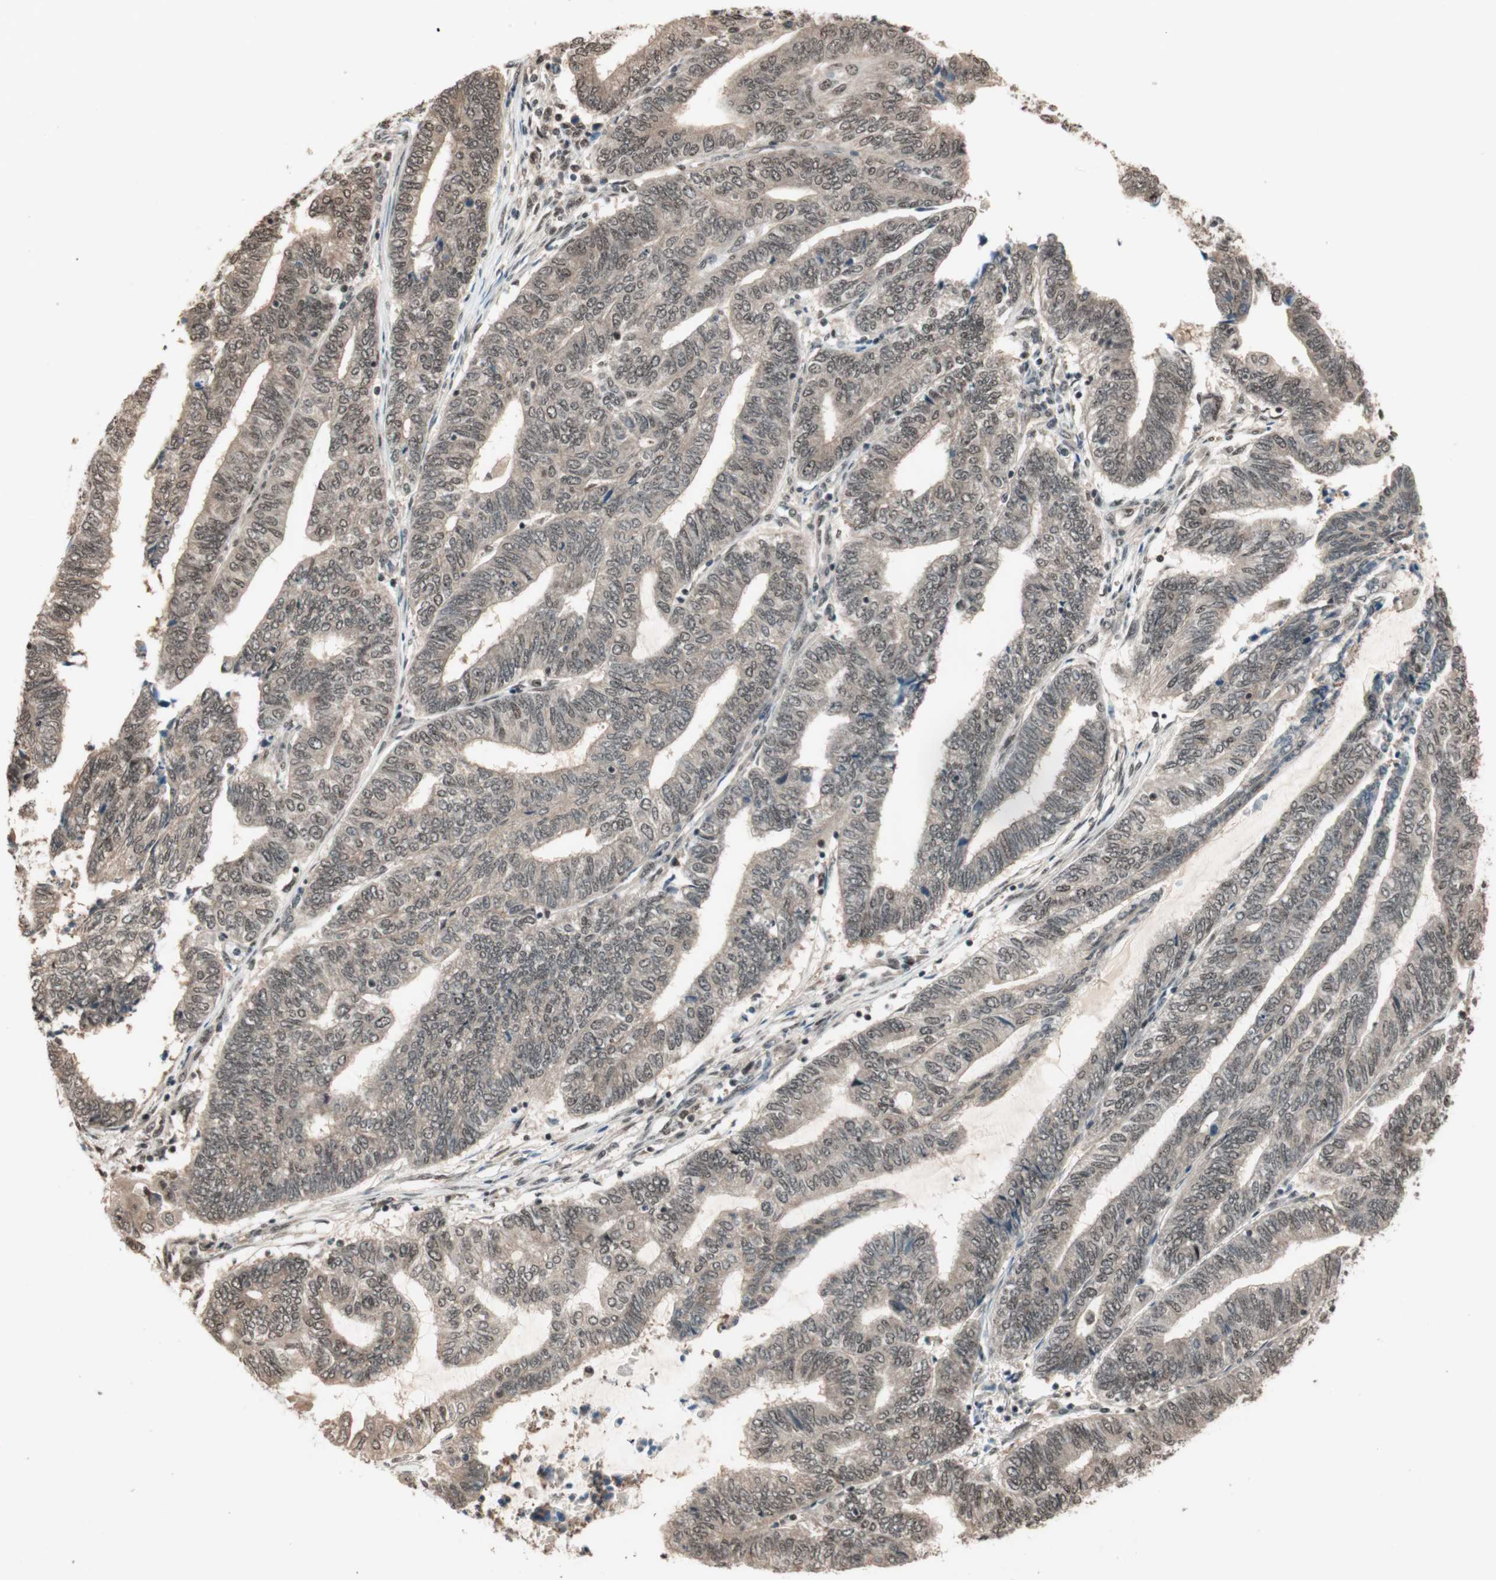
{"staining": {"intensity": "weak", "quantity": ">75%", "location": "cytoplasmic/membranous,nuclear"}, "tissue": "endometrial cancer", "cell_type": "Tumor cells", "image_type": "cancer", "snomed": [{"axis": "morphology", "description": "Adenocarcinoma, NOS"}, {"axis": "topography", "description": "Uterus"}, {"axis": "topography", "description": "Endometrium"}], "caption": "Tumor cells show low levels of weak cytoplasmic/membranous and nuclear expression in about >75% of cells in endometrial cancer (adenocarcinoma).", "gene": "ZNF701", "patient": {"sex": "female", "age": 70}}